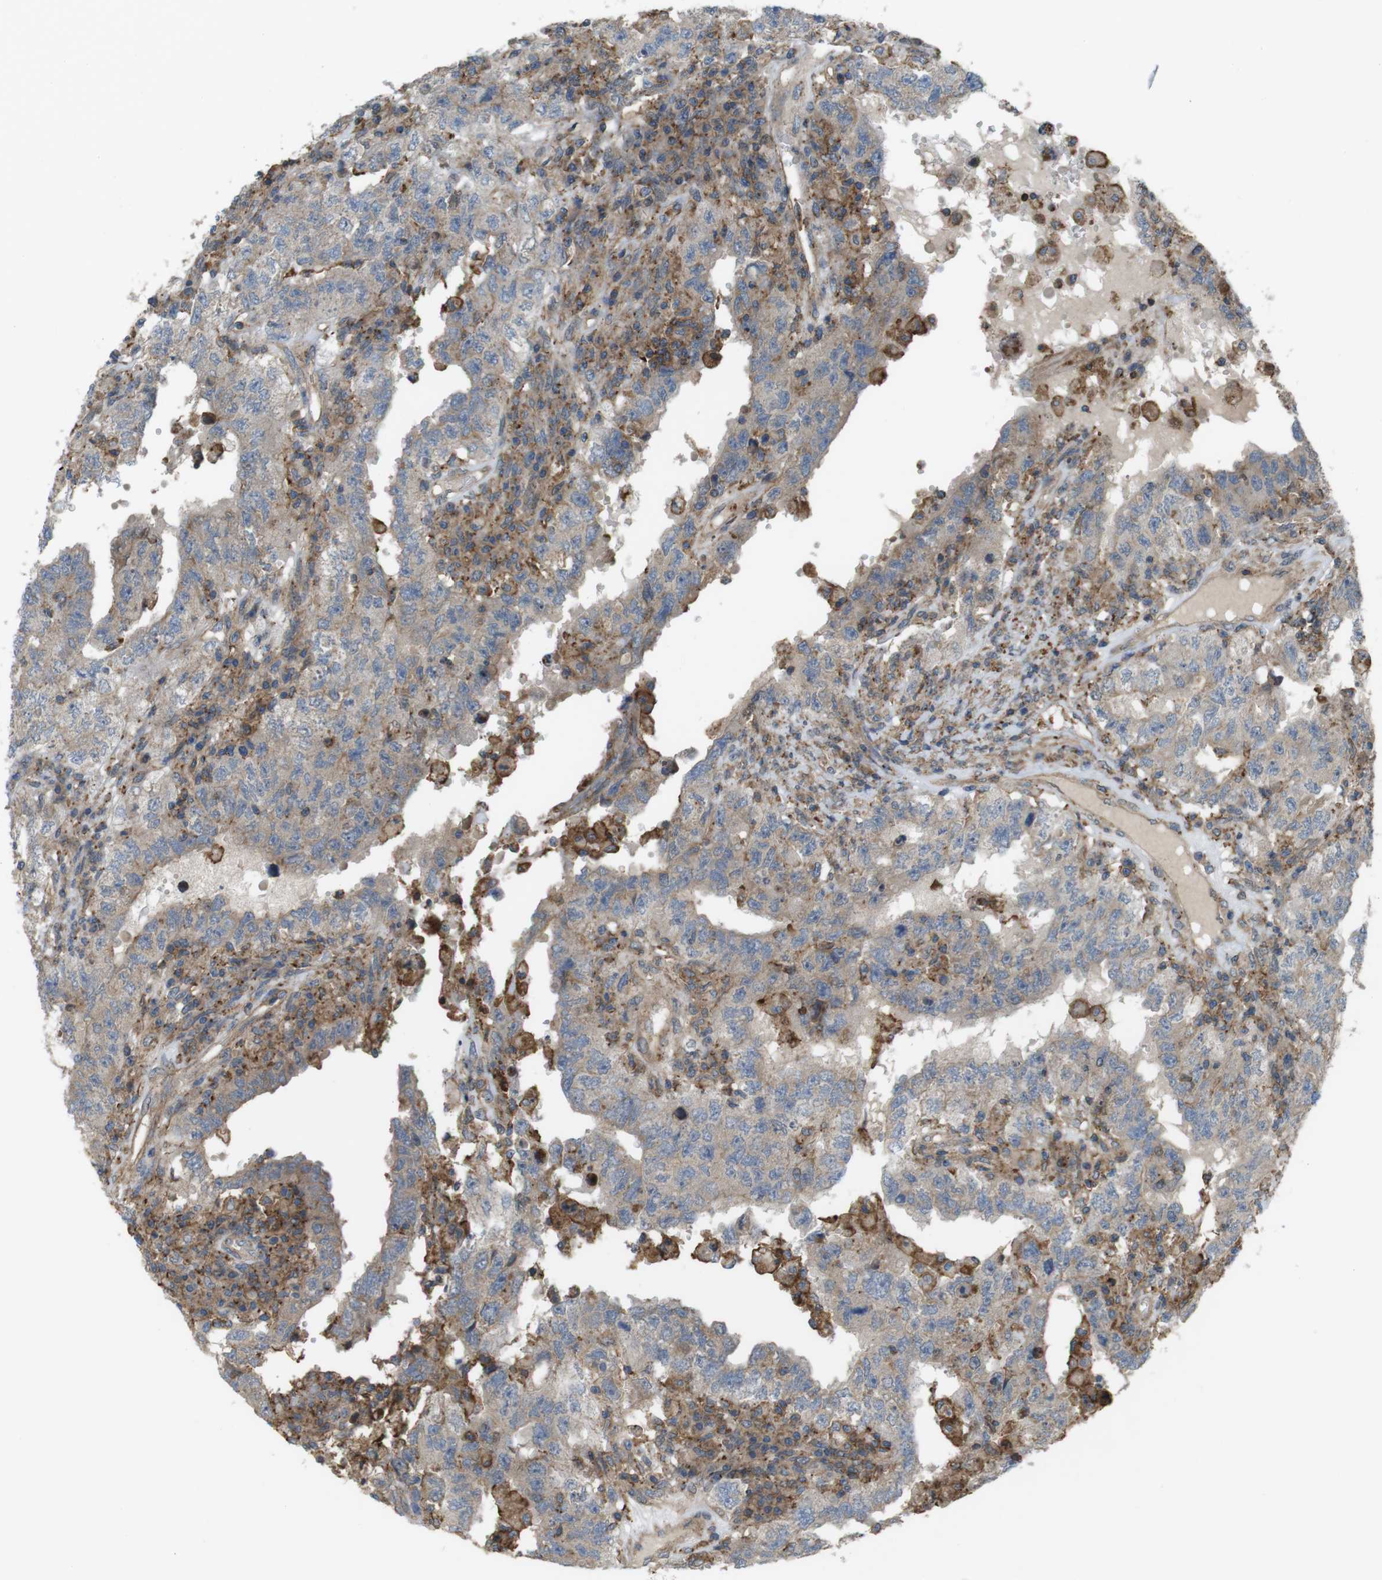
{"staining": {"intensity": "weak", "quantity": "25%-75%", "location": "cytoplasmic/membranous"}, "tissue": "testis cancer", "cell_type": "Tumor cells", "image_type": "cancer", "snomed": [{"axis": "morphology", "description": "Carcinoma, Embryonal, NOS"}, {"axis": "topography", "description": "Testis"}], "caption": "IHC of testis cancer (embryonal carcinoma) displays low levels of weak cytoplasmic/membranous expression in about 25%-75% of tumor cells.", "gene": "DDAH2", "patient": {"sex": "male", "age": 26}}